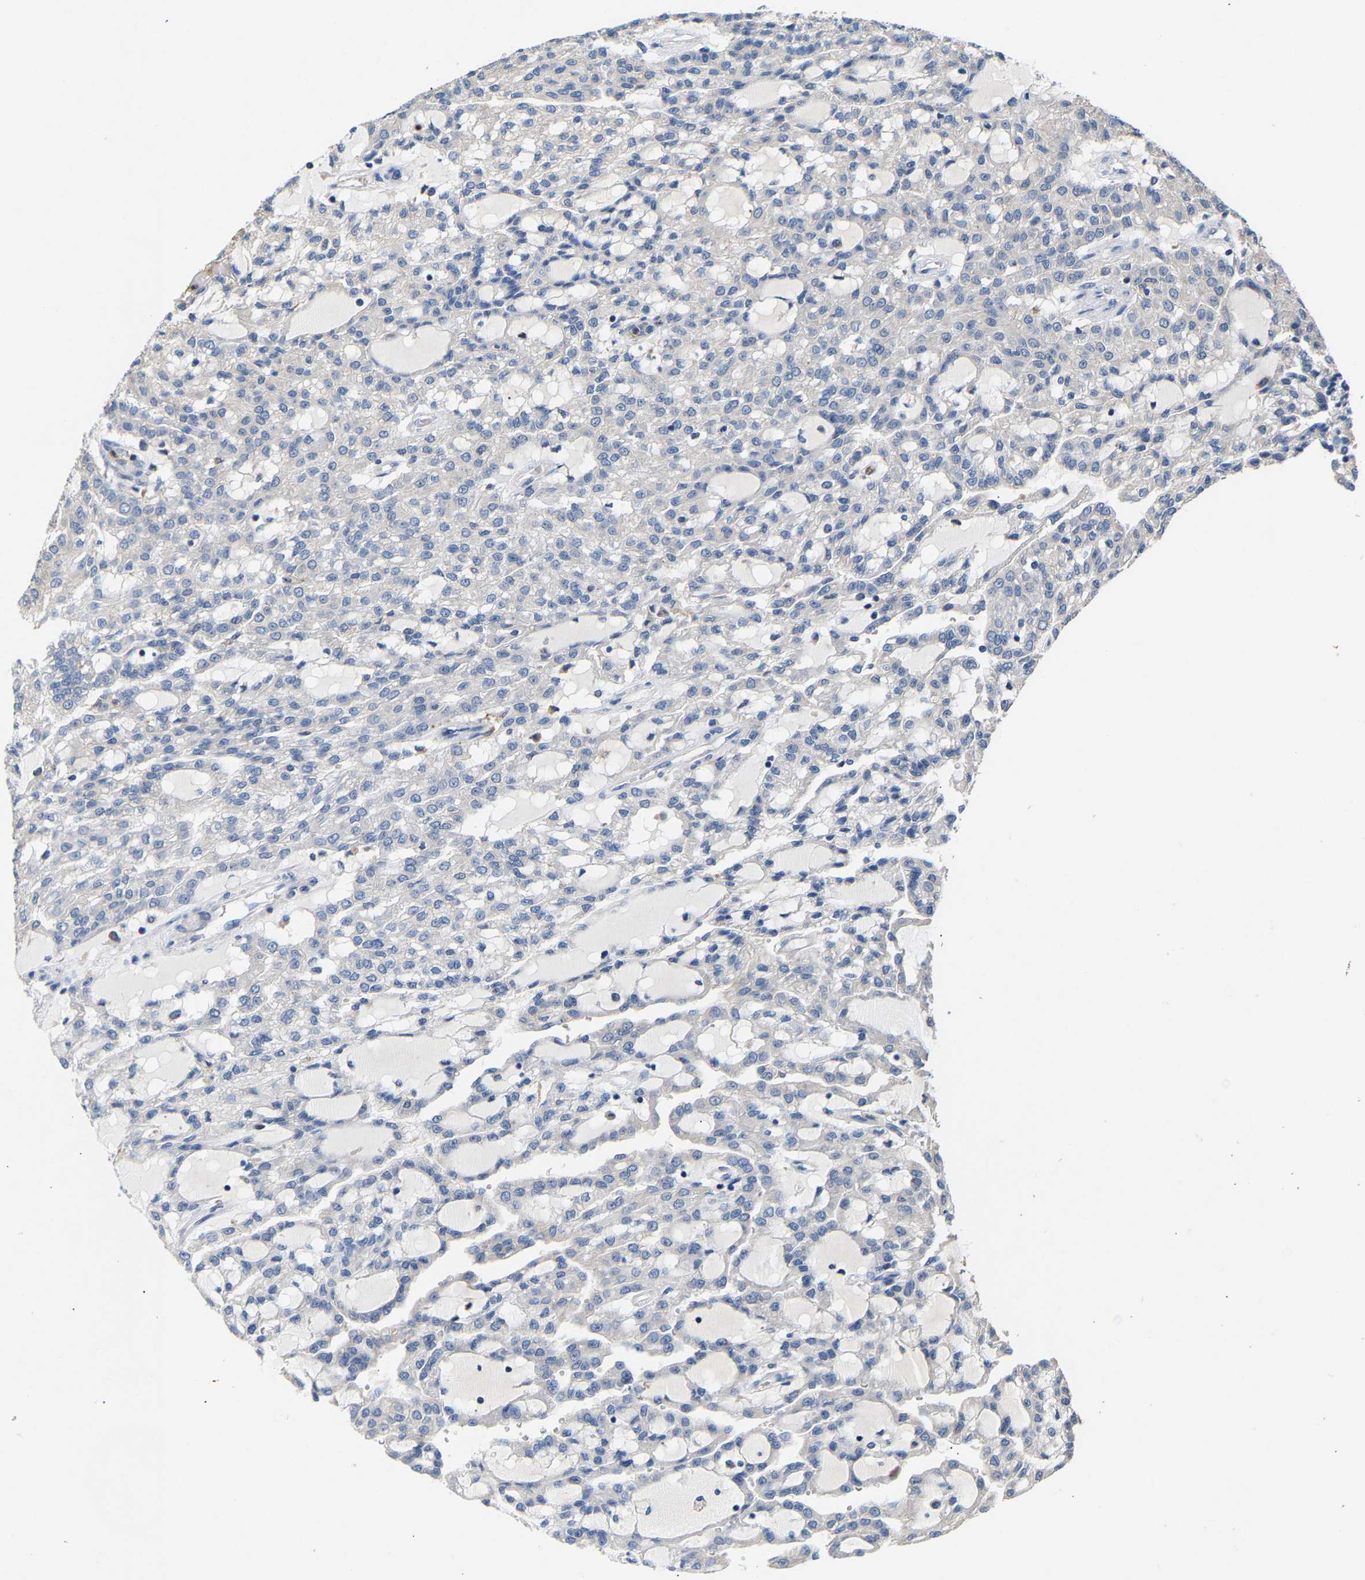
{"staining": {"intensity": "negative", "quantity": "none", "location": "none"}, "tissue": "renal cancer", "cell_type": "Tumor cells", "image_type": "cancer", "snomed": [{"axis": "morphology", "description": "Adenocarcinoma, NOS"}, {"axis": "topography", "description": "Kidney"}], "caption": "IHC micrograph of neoplastic tissue: renal cancer (adenocarcinoma) stained with DAB (3,3'-diaminobenzidine) demonstrates no significant protein positivity in tumor cells. (Stains: DAB immunohistochemistry with hematoxylin counter stain, Microscopy: brightfield microscopy at high magnification).", "gene": "CCDC171", "patient": {"sex": "male", "age": 63}}